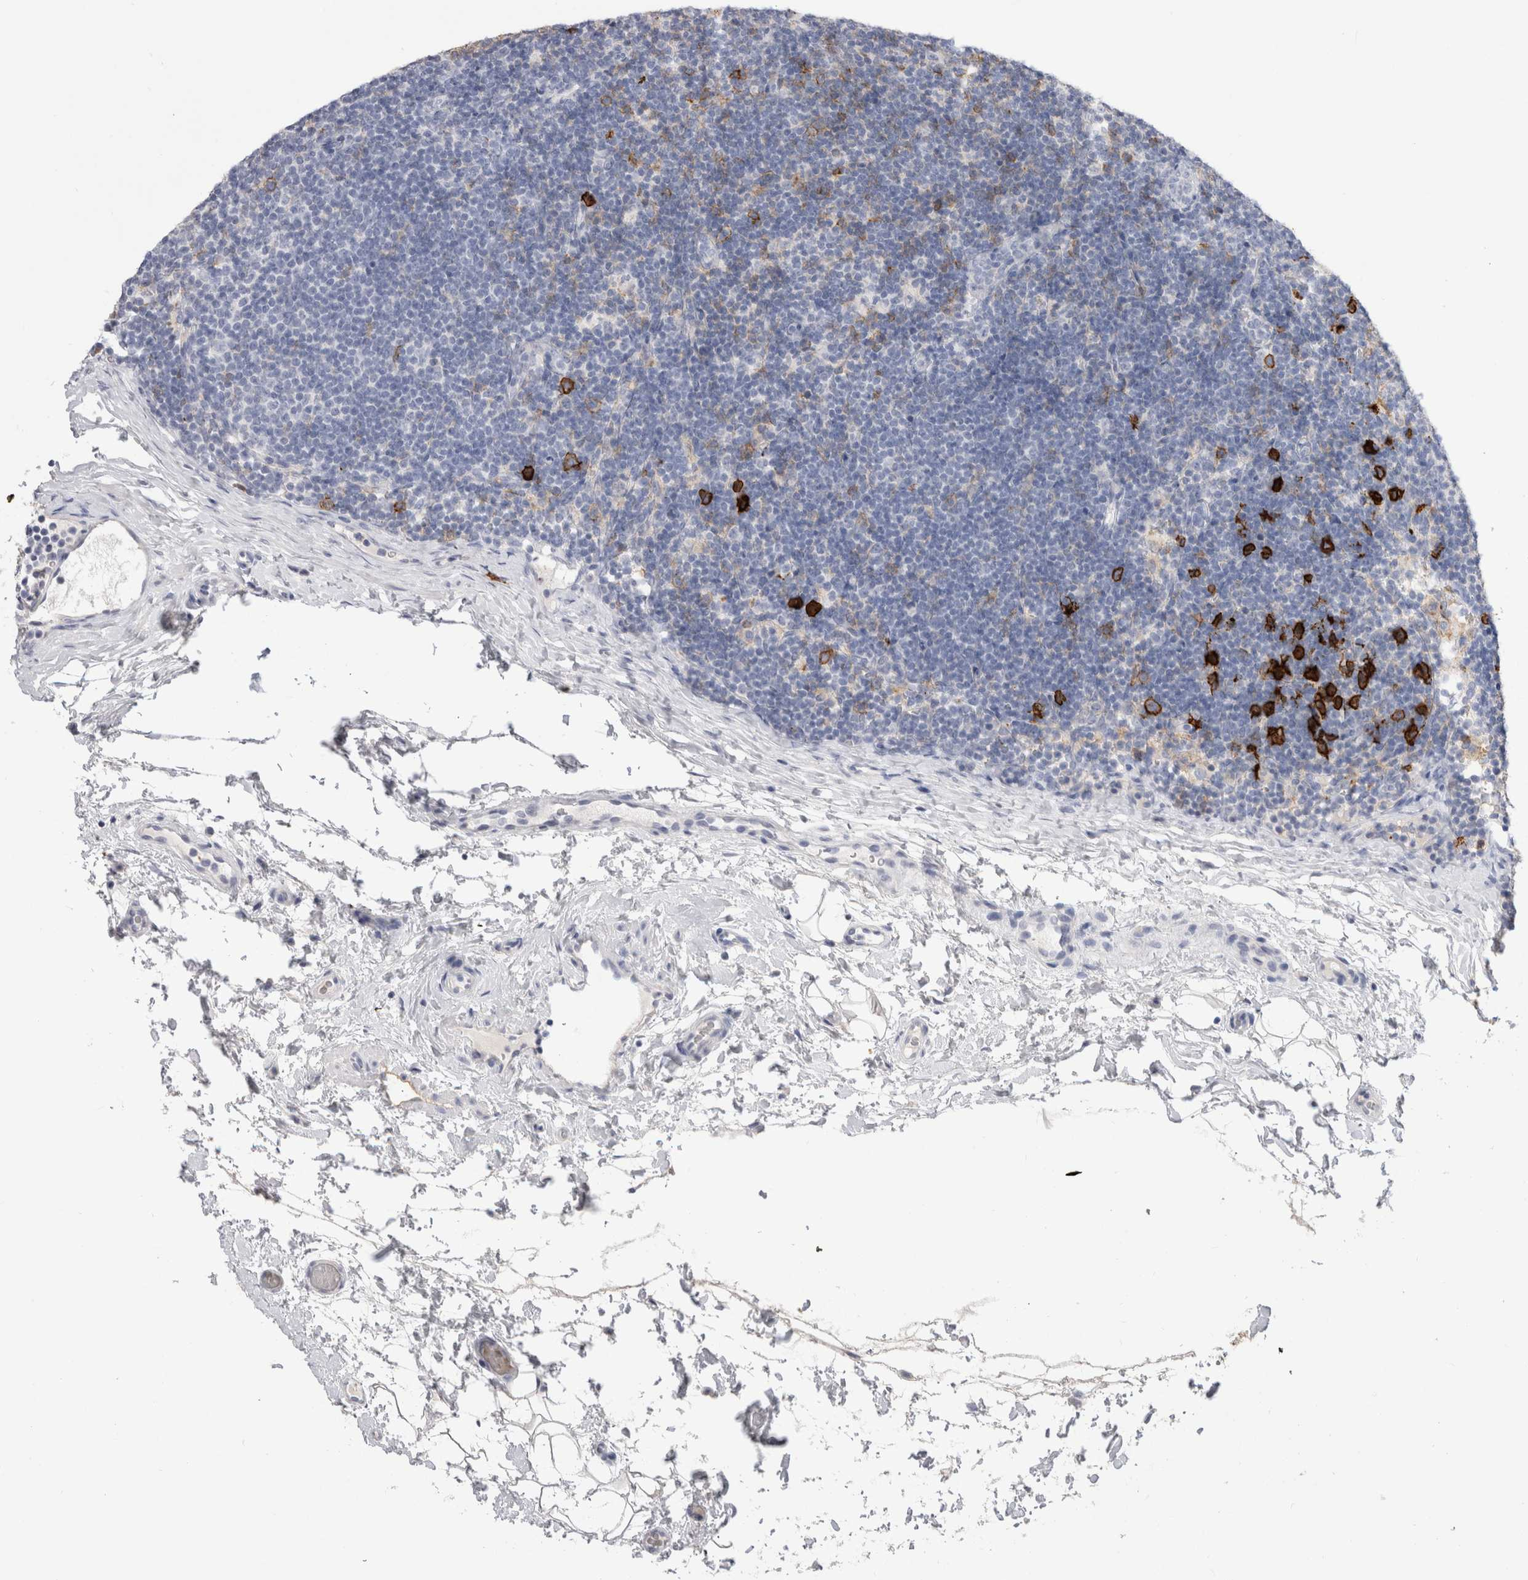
{"staining": {"intensity": "strong", "quantity": "<25%", "location": "cytoplasmic/membranous"}, "tissue": "lymph node", "cell_type": "Germinal center cells", "image_type": "normal", "snomed": [{"axis": "morphology", "description": "Normal tissue, NOS"}, {"axis": "topography", "description": "Lymph node"}], "caption": "Immunohistochemistry (DAB) staining of unremarkable human lymph node reveals strong cytoplasmic/membranous protein positivity in about <25% of germinal center cells.", "gene": "CD38", "patient": {"sex": "female", "age": 22}}